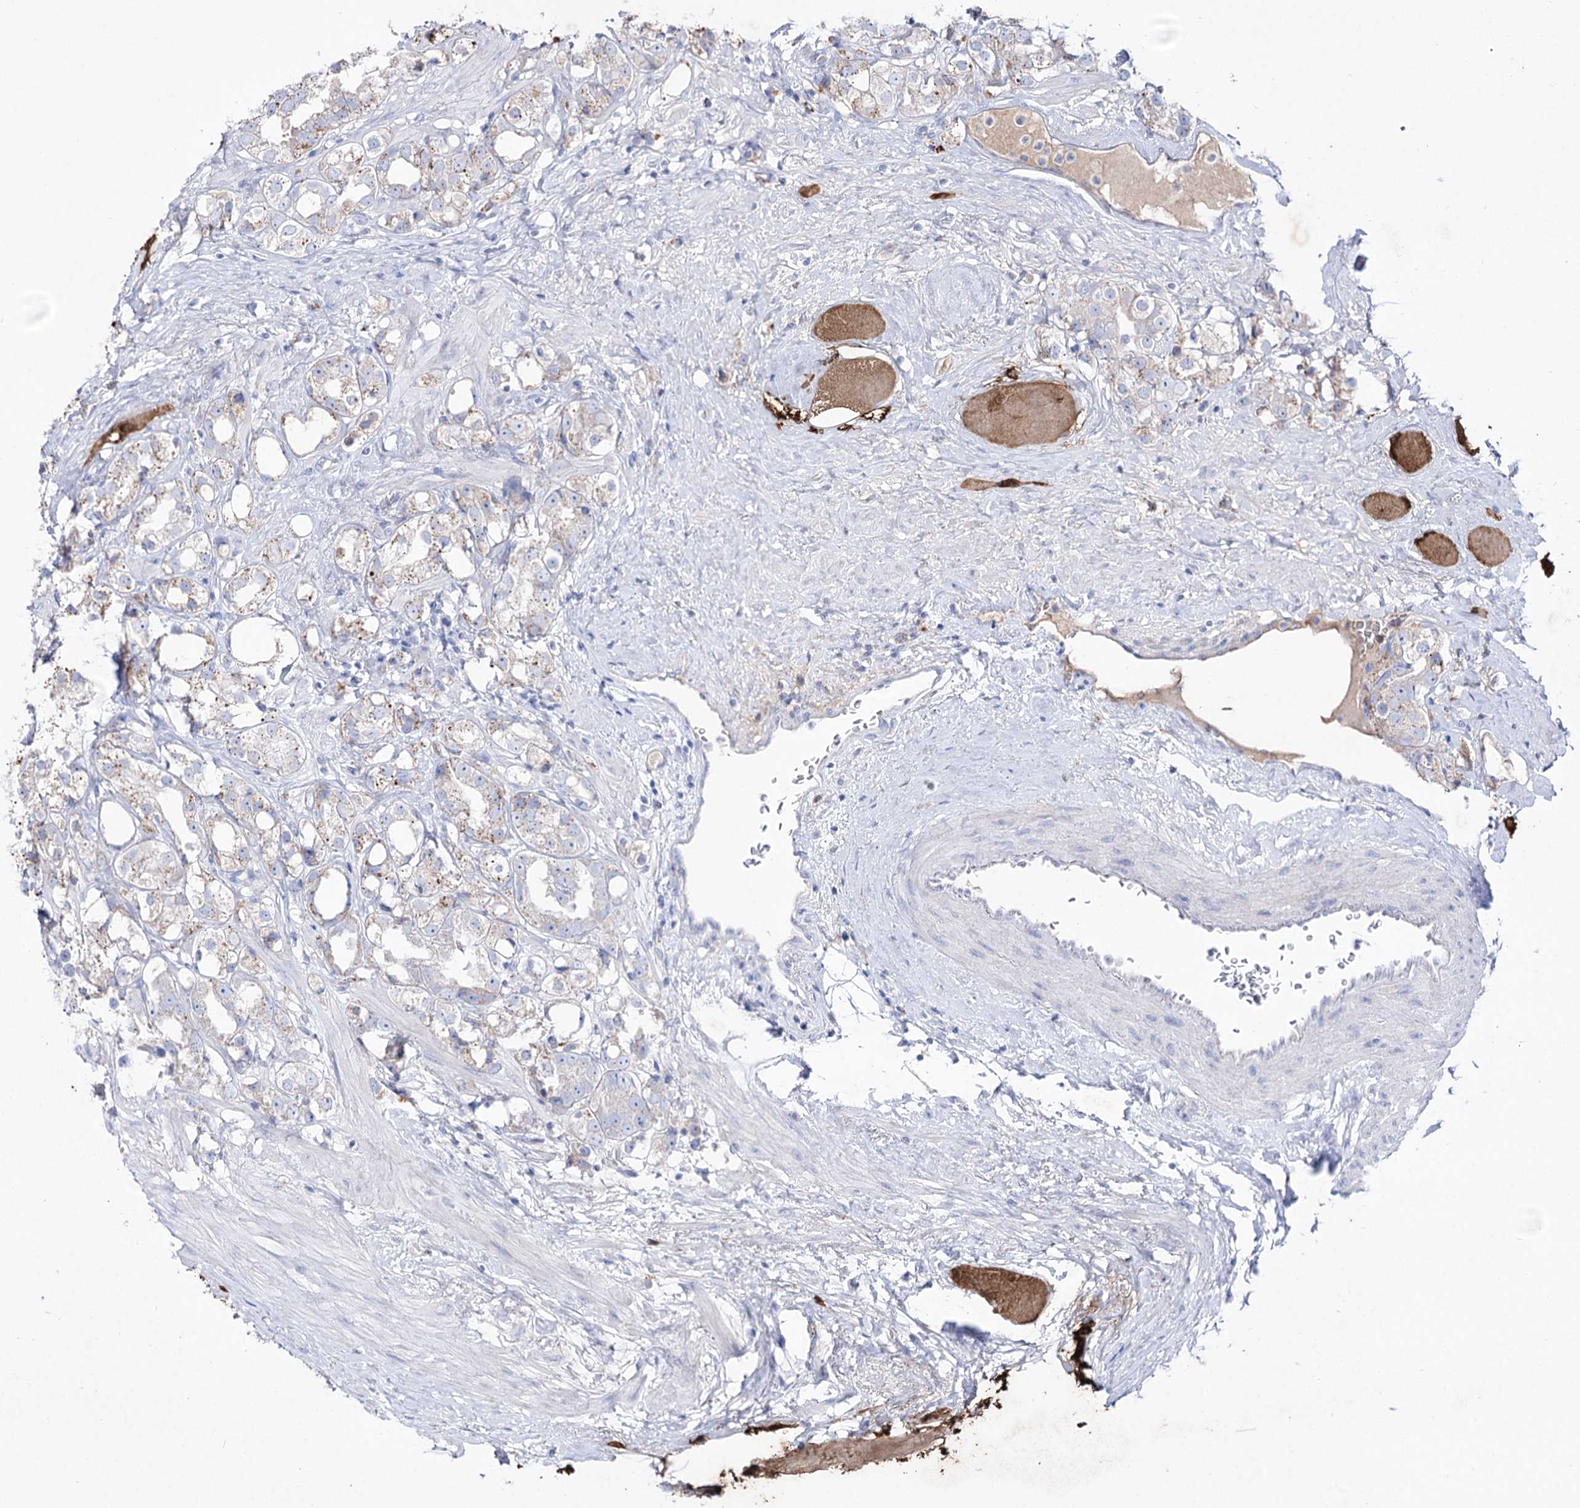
{"staining": {"intensity": "weak", "quantity": "25%-75%", "location": "cytoplasmic/membranous"}, "tissue": "prostate cancer", "cell_type": "Tumor cells", "image_type": "cancer", "snomed": [{"axis": "morphology", "description": "Adenocarcinoma, NOS"}, {"axis": "topography", "description": "Prostate"}], "caption": "Prostate cancer (adenocarcinoma) tissue exhibits weak cytoplasmic/membranous staining in approximately 25%-75% of tumor cells, visualized by immunohistochemistry.", "gene": "NAGLU", "patient": {"sex": "male", "age": 79}}